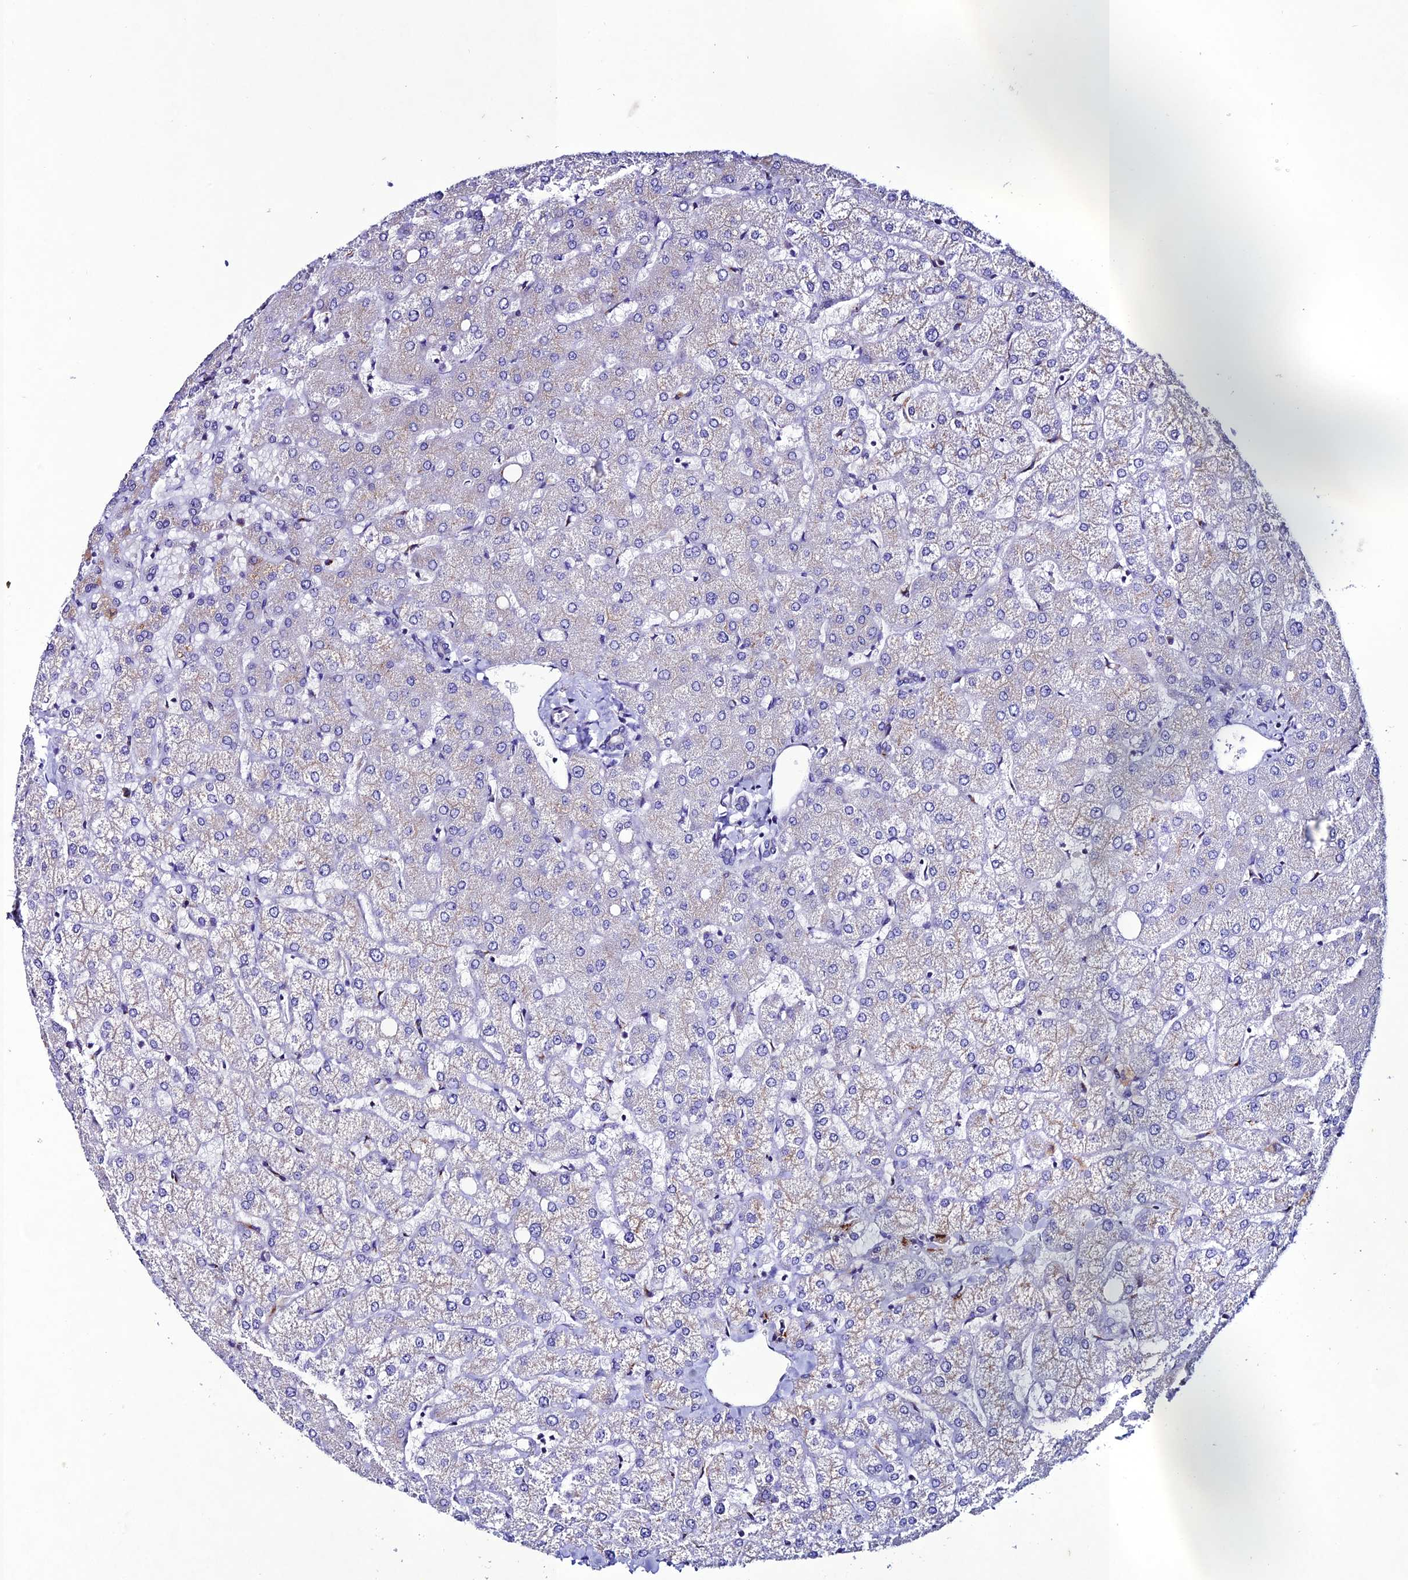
{"staining": {"intensity": "negative", "quantity": "none", "location": "none"}, "tissue": "liver", "cell_type": "Cholangiocytes", "image_type": "normal", "snomed": [{"axis": "morphology", "description": "Normal tissue, NOS"}, {"axis": "topography", "description": "Liver"}], "caption": "This is an immunohistochemistry (IHC) histopathology image of benign human liver. There is no staining in cholangiocytes.", "gene": "OR51Q1", "patient": {"sex": "female", "age": 54}}